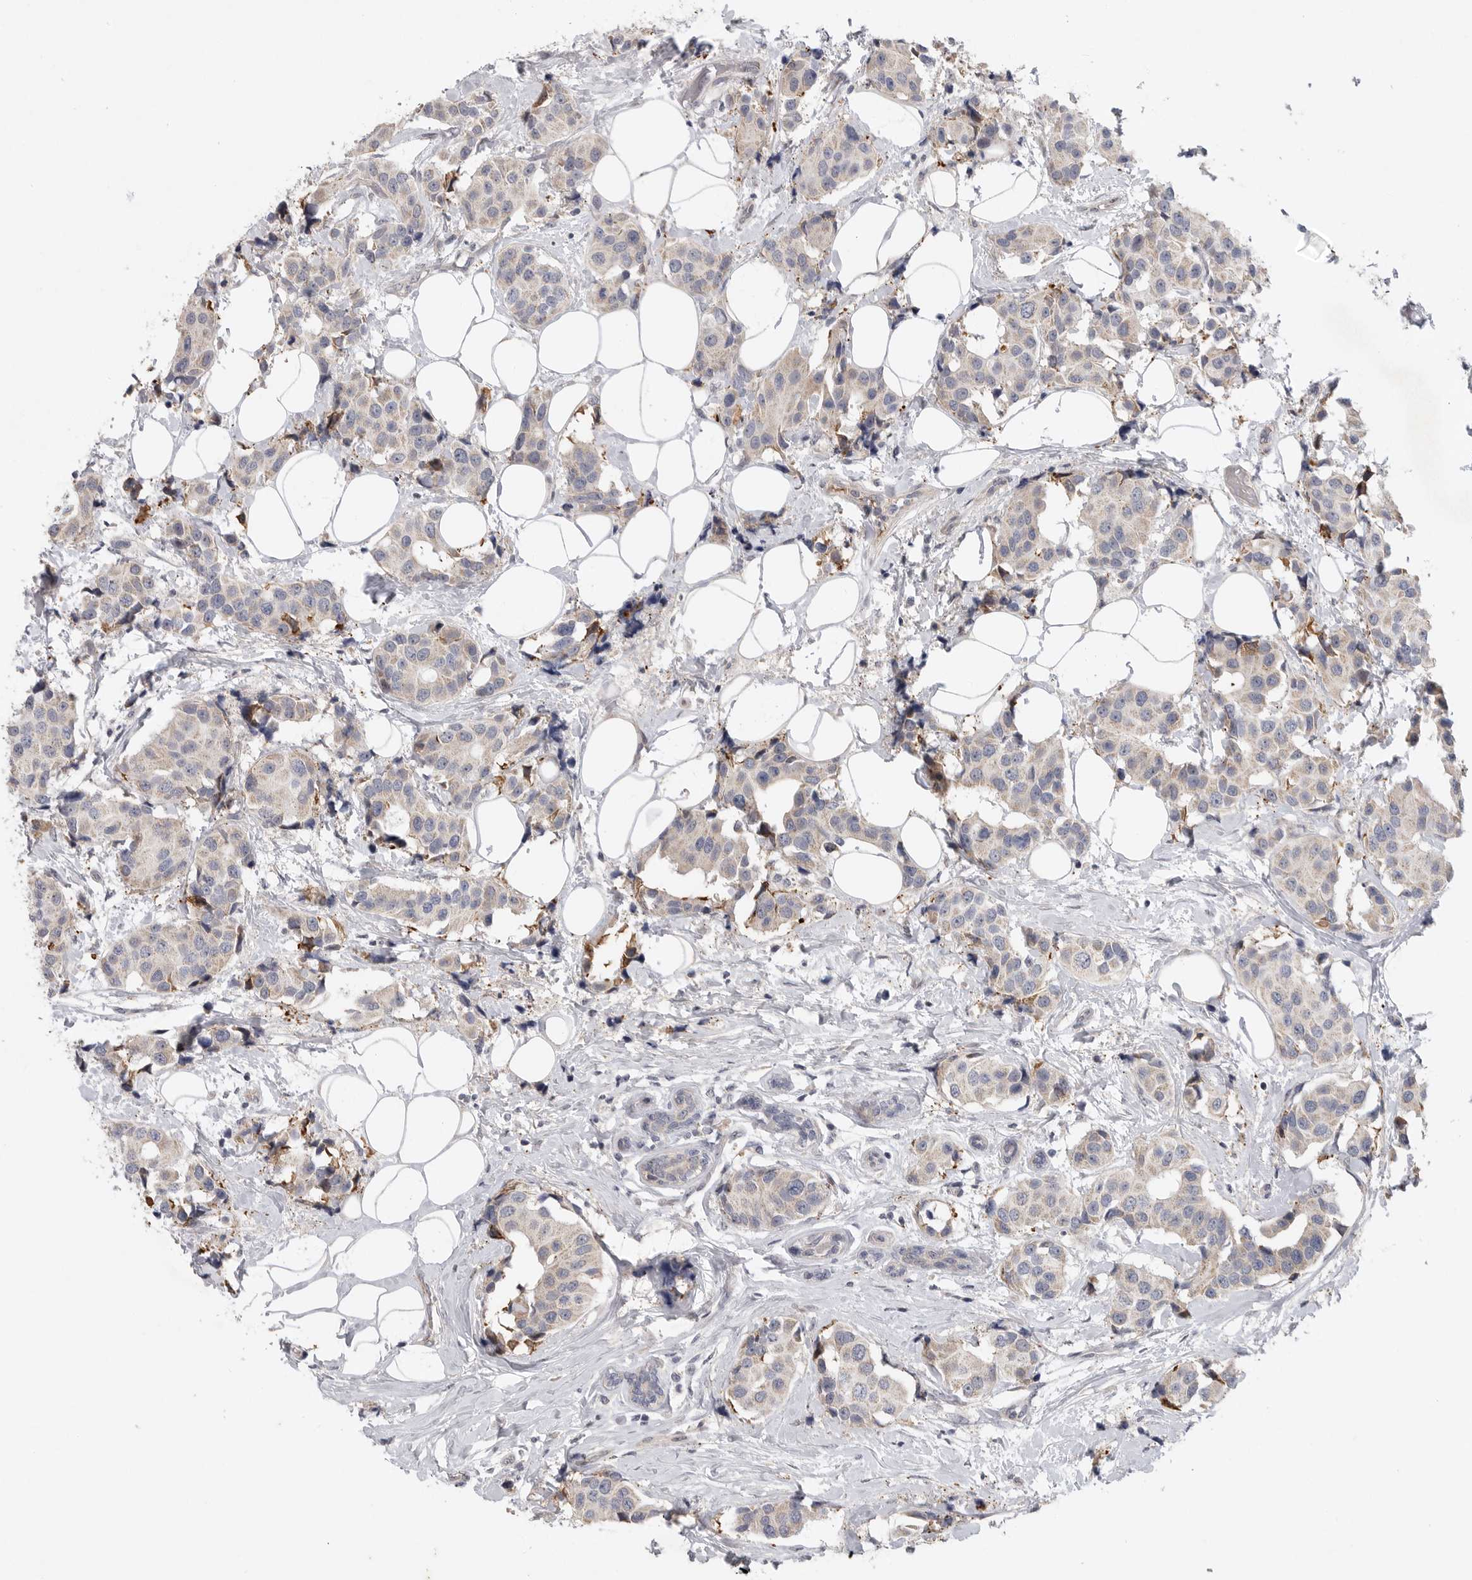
{"staining": {"intensity": "weak", "quantity": "<25%", "location": "cytoplasmic/membranous"}, "tissue": "breast cancer", "cell_type": "Tumor cells", "image_type": "cancer", "snomed": [{"axis": "morphology", "description": "Normal tissue, NOS"}, {"axis": "morphology", "description": "Duct carcinoma"}, {"axis": "topography", "description": "Breast"}], "caption": "Tumor cells show no significant expression in breast cancer.", "gene": "FBXO43", "patient": {"sex": "female", "age": 39}}